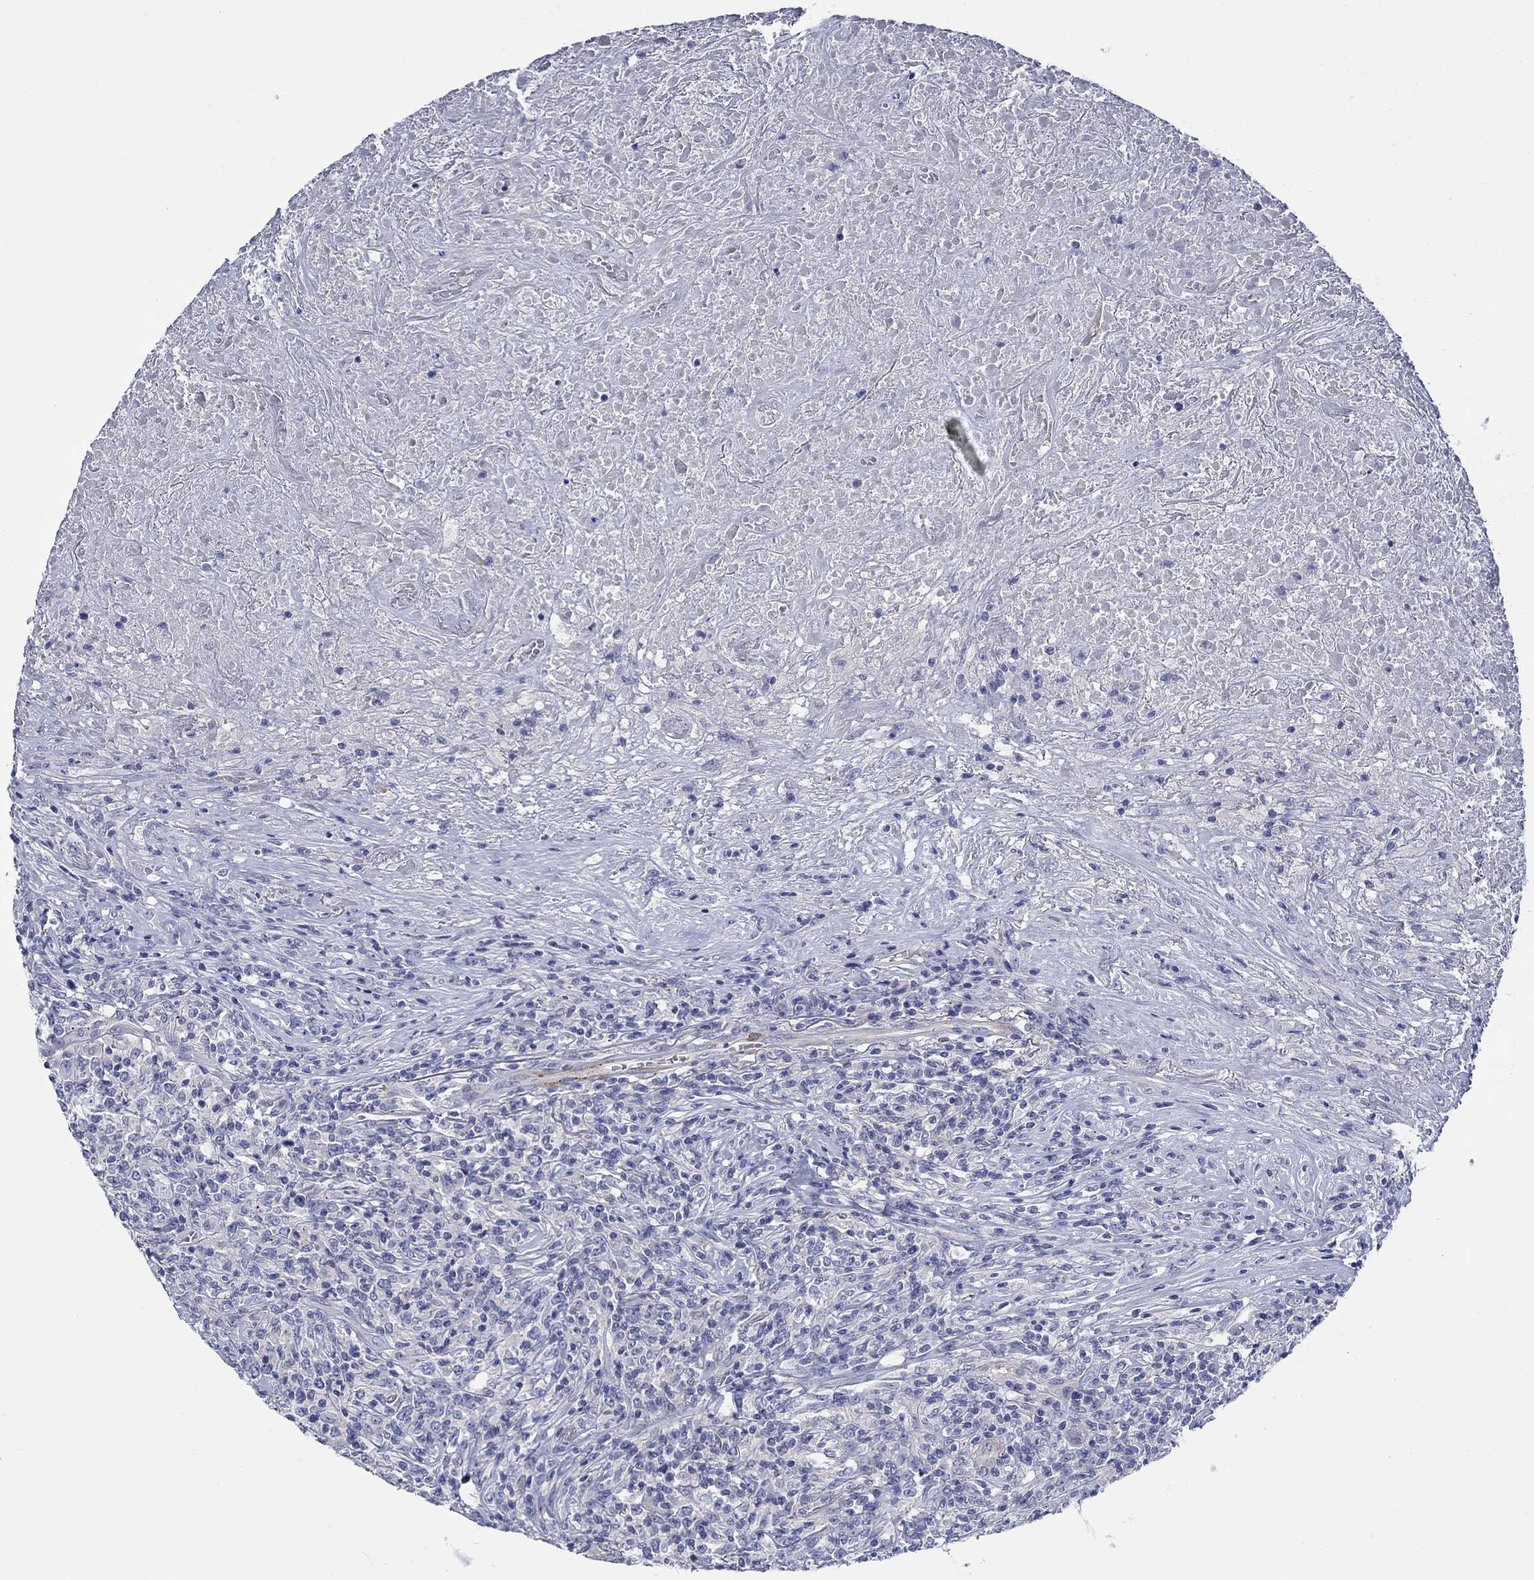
{"staining": {"intensity": "negative", "quantity": "none", "location": "none"}, "tissue": "lymphoma", "cell_type": "Tumor cells", "image_type": "cancer", "snomed": [{"axis": "morphology", "description": "Malignant lymphoma, non-Hodgkin's type, High grade"}, {"axis": "topography", "description": "Lung"}], "caption": "IHC image of lymphoma stained for a protein (brown), which reveals no positivity in tumor cells.", "gene": "PTPRZ1", "patient": {"sex": "male", "age": 79}}